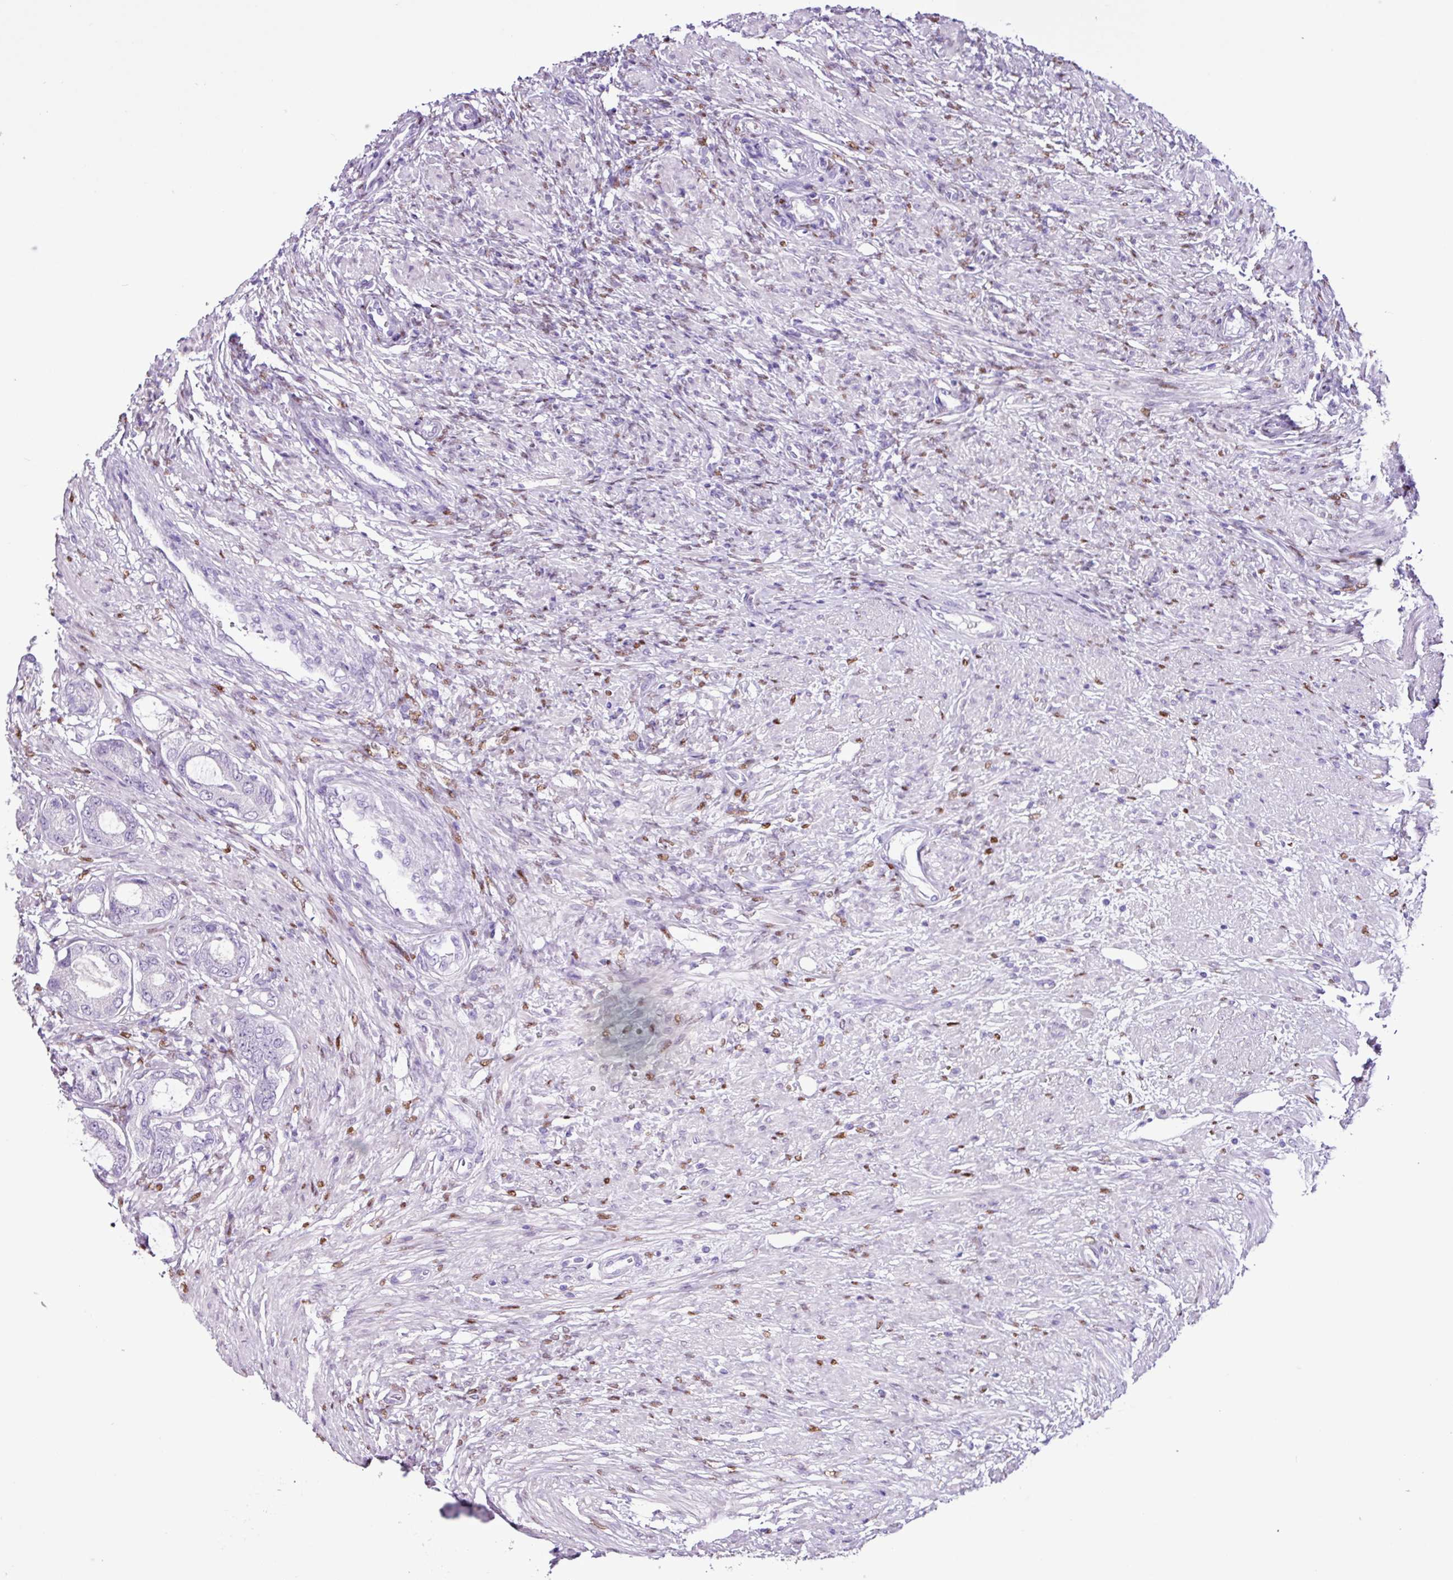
{"staining": {"intensity": "negative", "quantity": "none", "location": "none"}, "tissue": "prostate cancer", "cell_type": "Tumor cells", "image_type": "cancer", "snomed": [{"axis": "morphology", "description": "Adenocarcinoma, High grade"}, {"axis": "topography", "description": "Prostate"}], "caption": "Tumor cells are negative for protein expression in human prostate cancer (high-grade adenocarcinoma).", "gene": "PGR", "patient": {"sex": "male", "age": 69}}